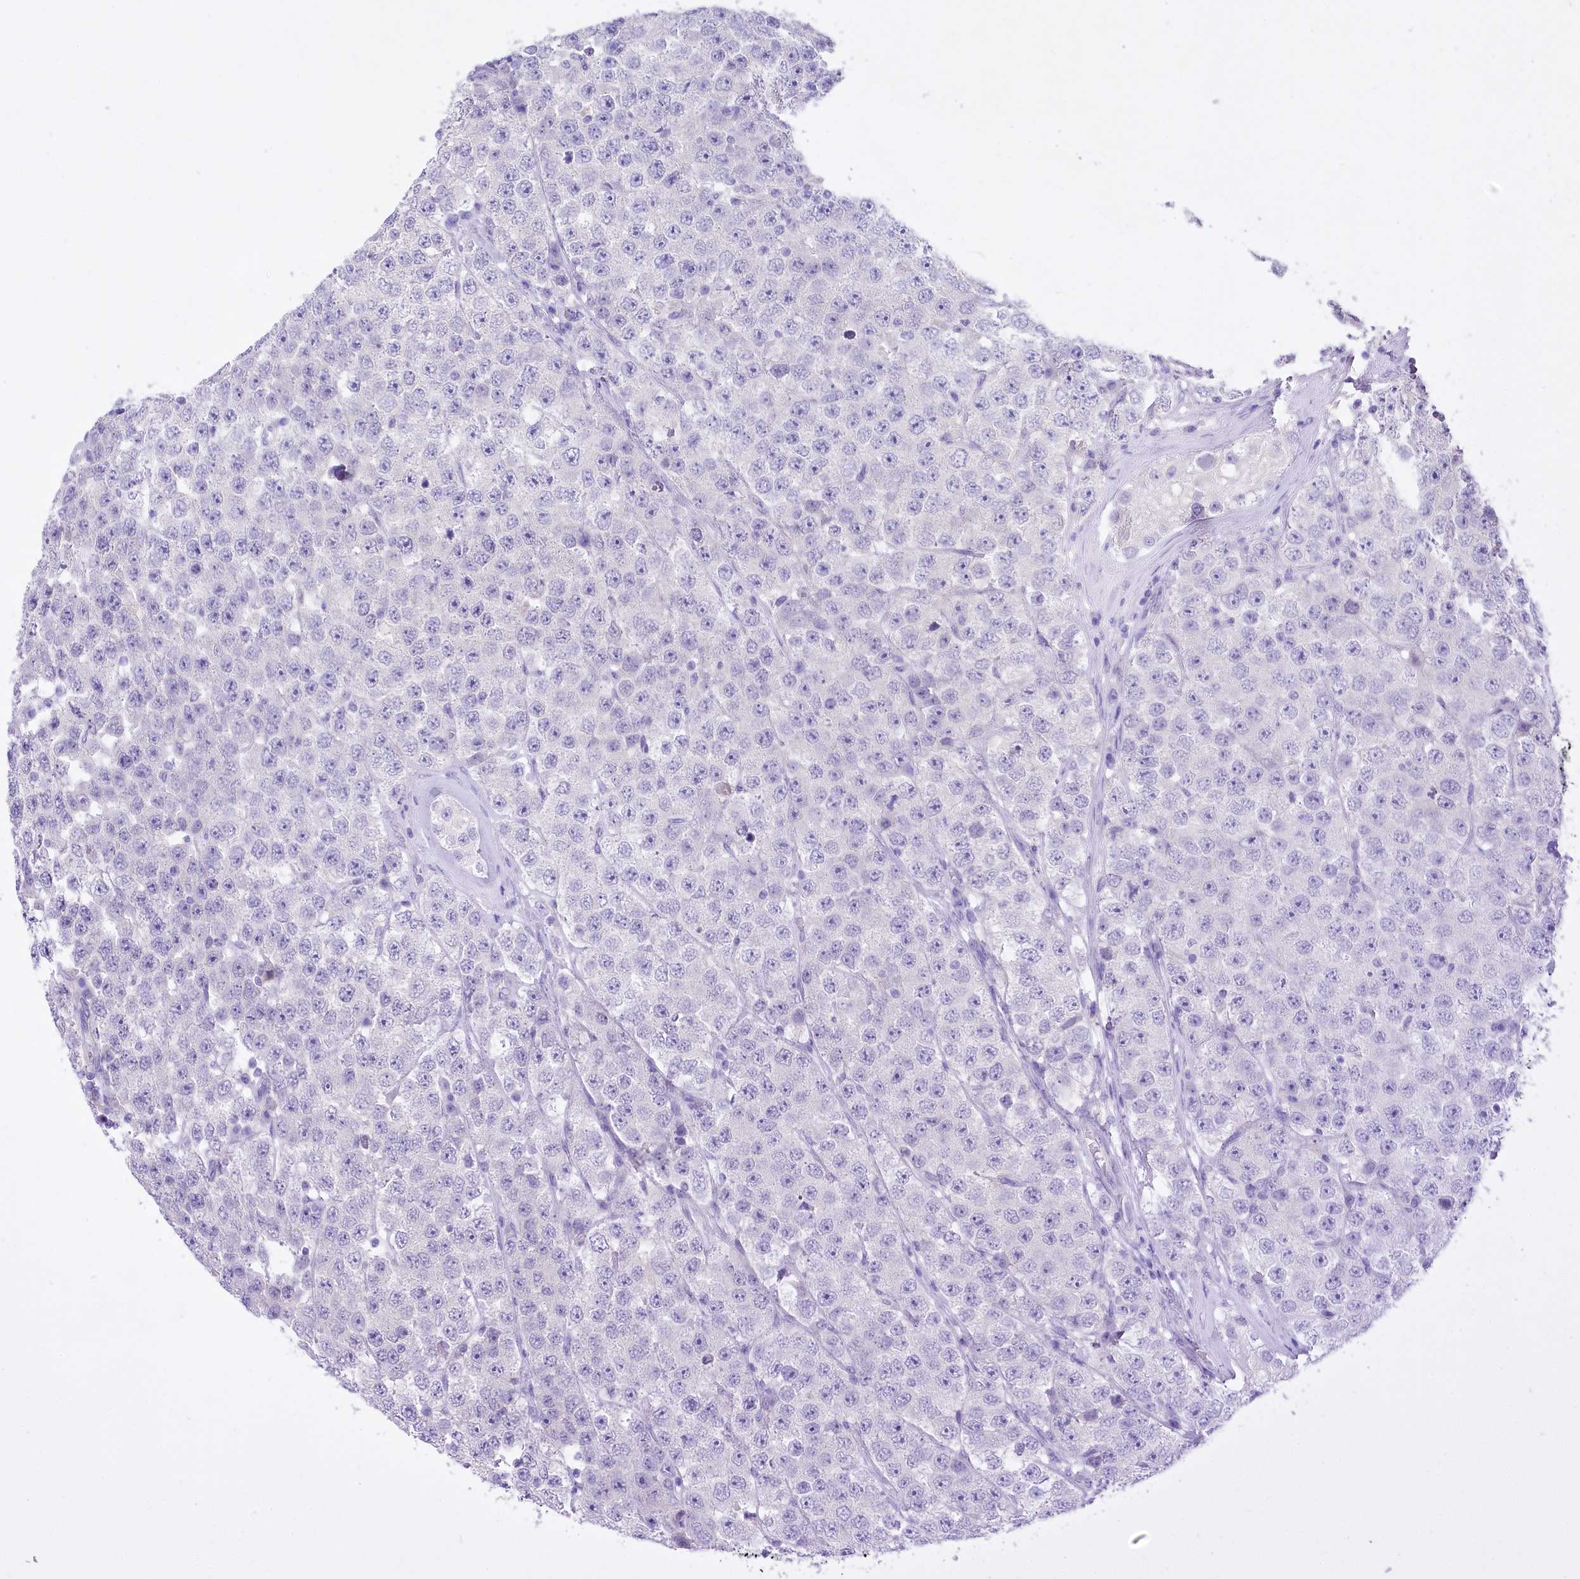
{"staining": {"intensity": "negative", "quantity": "none", "location": "none"}, "tissue": "testis cancer", "cell_type": "Tumor cells", "image_type": "cancer", "snomed": [{"axis": "morphology", "description": "Seminoma, NOS"}, {"axis": "topography", "description": "Testis"}], "caption": "Tumor cells are negative for protein expression in human testis seminoma.", "gene": "PBLD", "patient": {"sex": "male", "age": 28}}